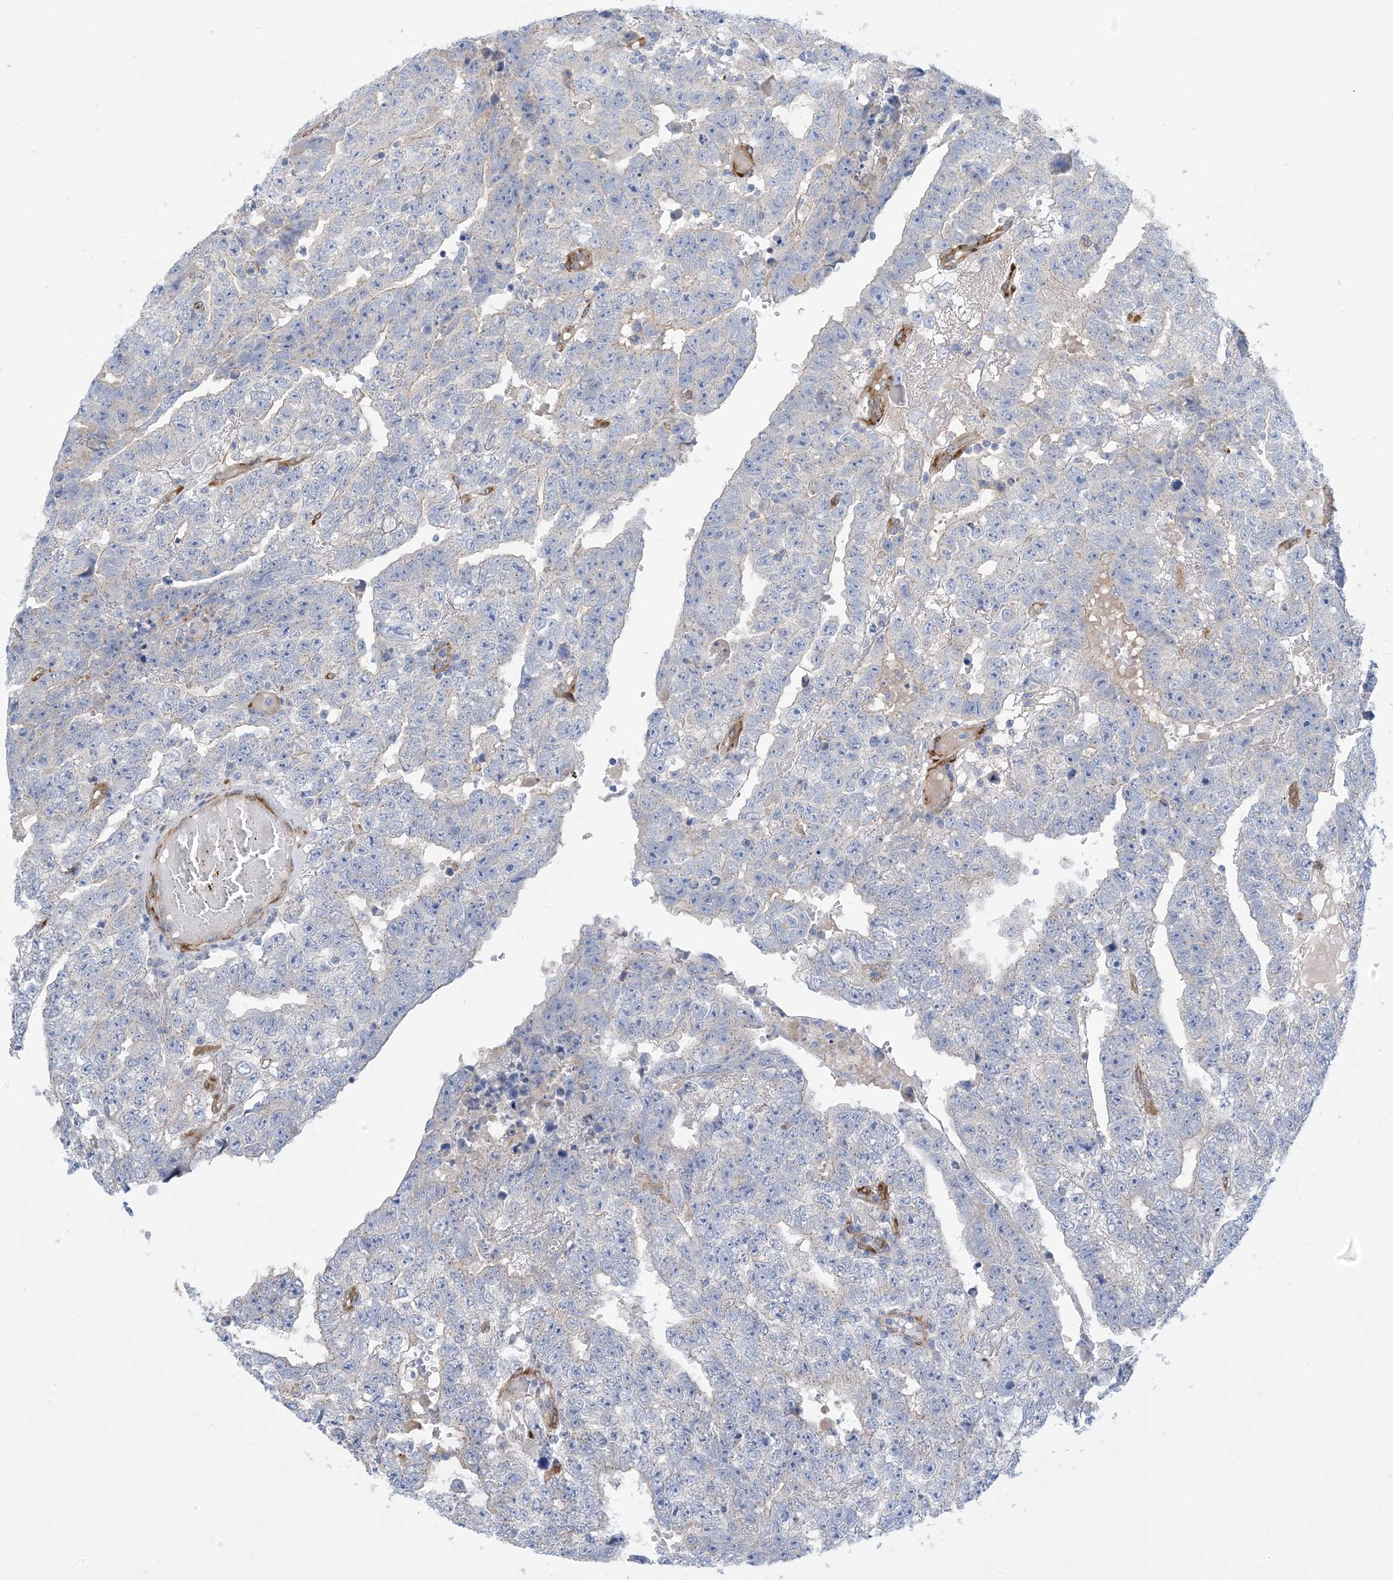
{"staining": {"intensity": "negative", "quantity": "none", "location": "none"}, "tissue": "testis cancer", "cell_type": "Tumor cells", "image_type": "cancer", "snomed": [{"axis": "morphology", "description": "Carcinoma, Embryonal, NOS"}, {"axis": "topography", "description": "Testis"}], "caption": "A high-resolution image shows immunohistochemistry staining of embryonal carcinoma (testis), which reveals no significant staining in tumor cells.", "gene": "RBMS3", "patient": {"sex": "male", "age": 25}}